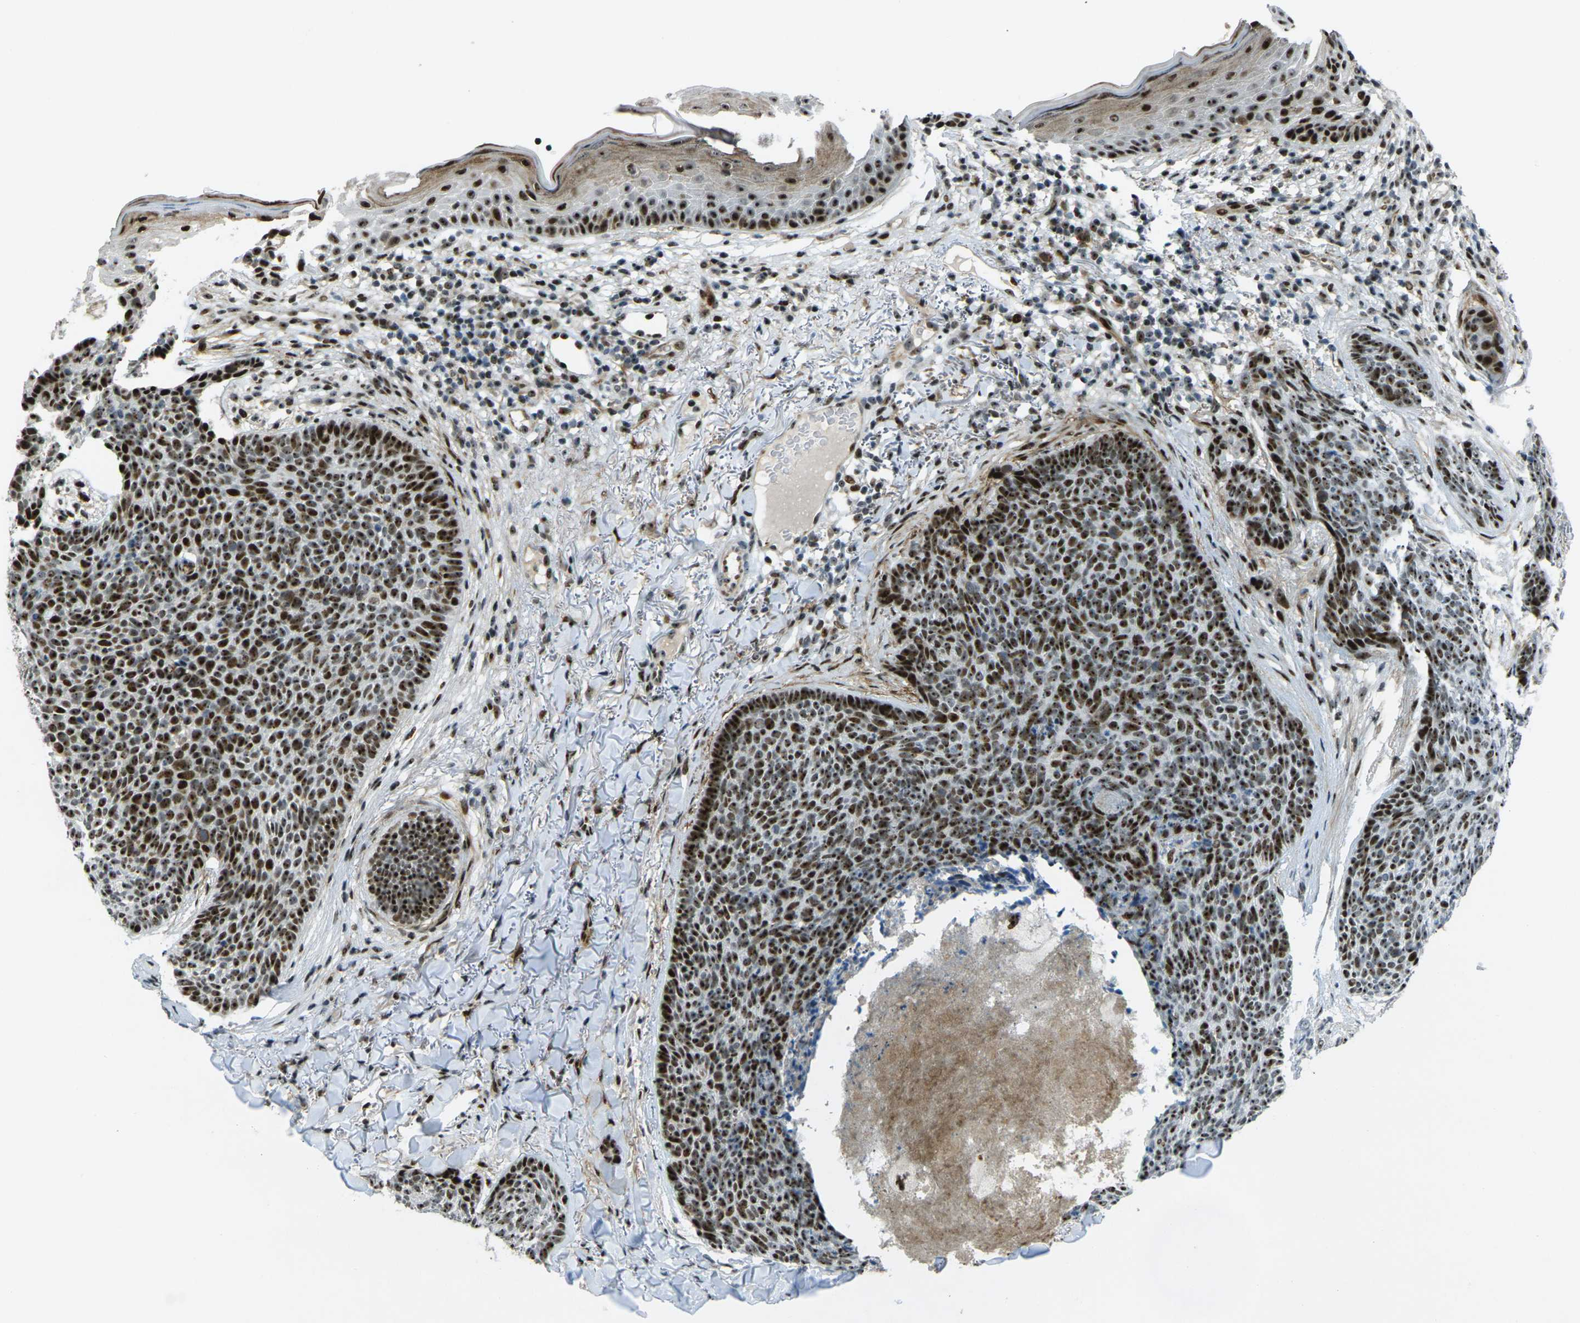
{"staining": {"intensity": "strong", "quantity": ">75%", "location": "nuclear"}, "tissue": "skin cancer", "cell_type": "Tumor cells", "image_type": "cancer", "snomed": [{"axis": "morphology", "description": "Basal cell carcinoma"}, {"axis": "topography", "description": "Skin"}], "caption": "Immunohistochemistry (DAB) staining of skin cancer shows strong nuclear protein expression in approximately >75% of tumor cells. (IHC, brightfield microscopy, high magnification).", "gene": "UBE2C", "patient": {"sex": "female", "age": 70}}